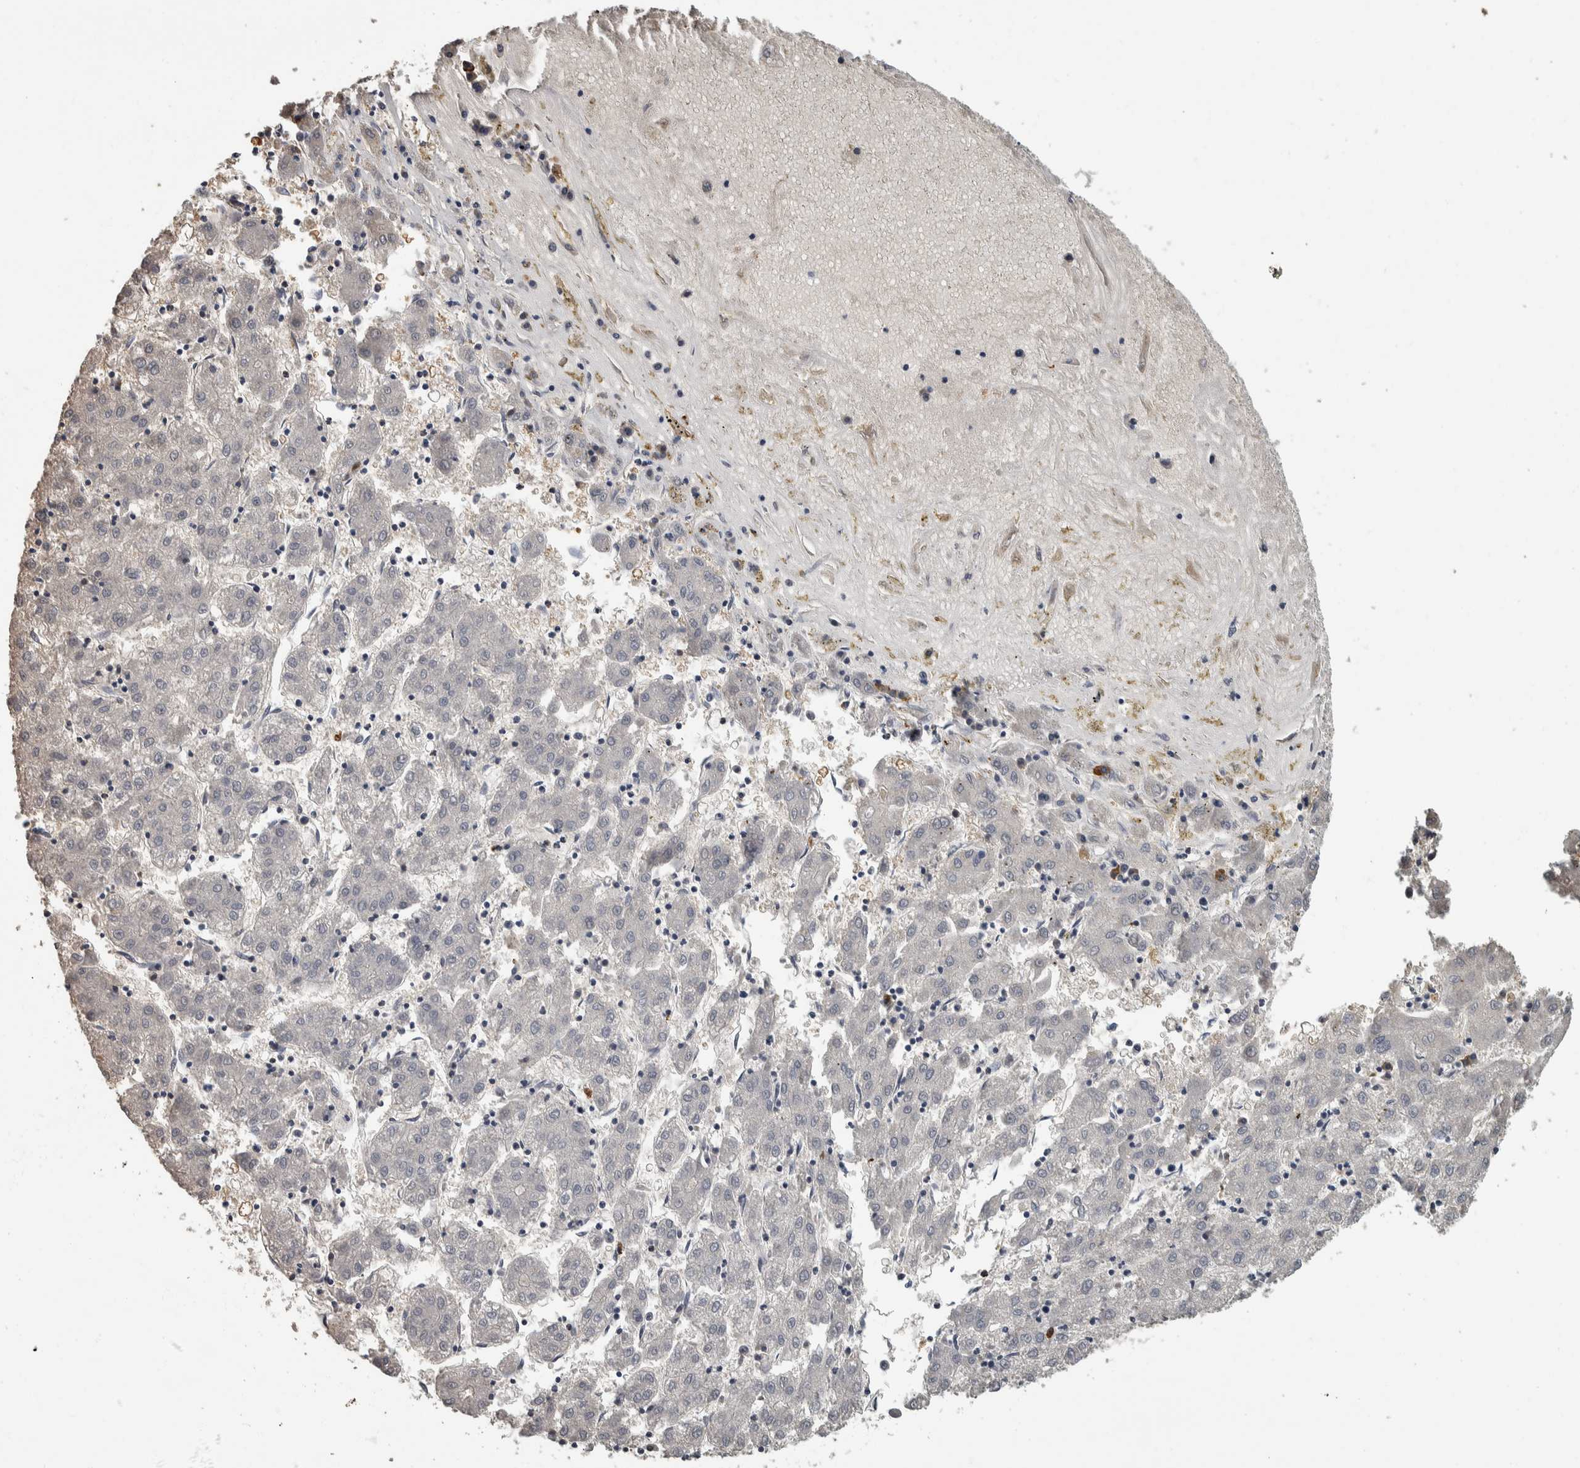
{"staining": {"intensity": "negative", "quantity": "none", "location": "none"}, "tissue": "liver cancer", "cell_type": "Tumor cells", "image_type": "cancer", "snomed": [{"axis": "morphology", "description": "Carcinoma, Hepatocellular, NOS"}, {"axis": "topography", "description": "Liver"}], "caption": "Immunohistochemistry of liver cancer (hepatocellular carcinoma) displays no expression in tumor cells. (Stains: DAB (3,3'-diaminobenzidine) immunohistochemistry (IHC) with hematoxylin counter stain, Microscopy: brightfield microscopy at high magnification).", "gene": "CAVIN4", "patient": {"sex": "male", "age": 72}}